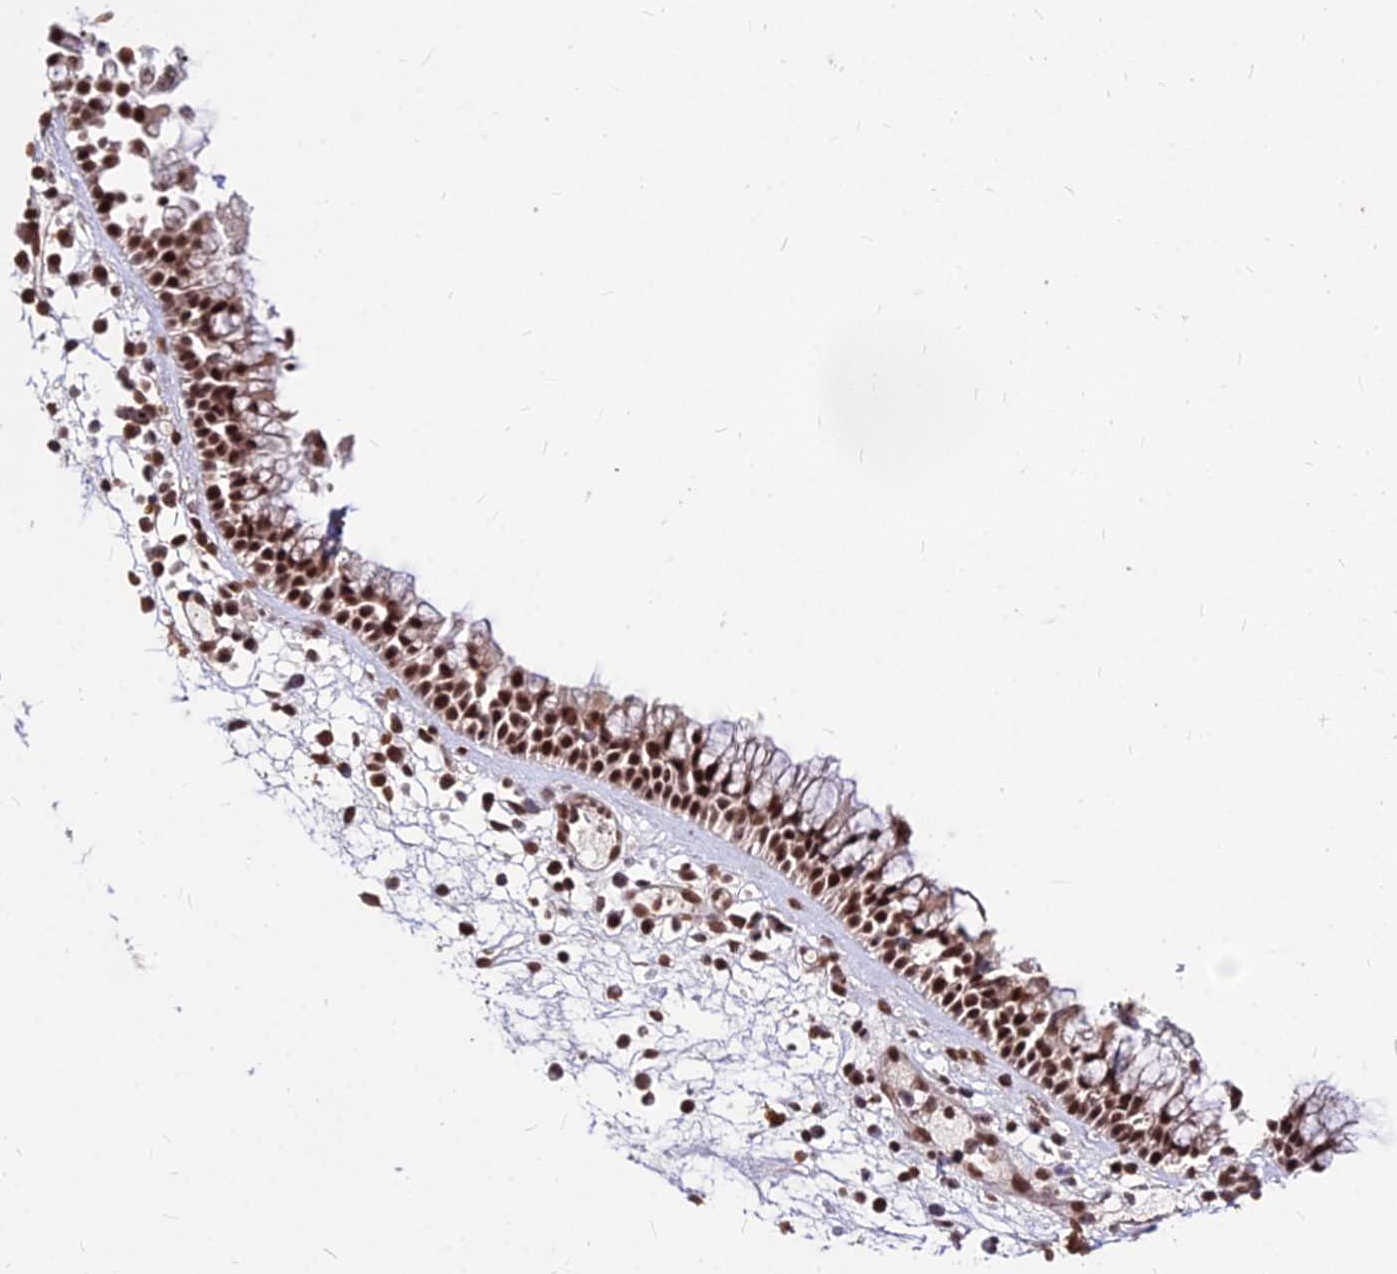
{"staining": {"intensity": "strong", "quantity": "25%-75%", "location": "nuclear"}, "tissue": "nasopharynx", "cell_type": "Respiratory epithelial cells", "image_type": "normal", "snomed": [{"axis": "morphology", "description": "Normal tissue, NOS"}, {"axis": "morphology", "description": "Inflammation, NOS"}, {"axis": "morphology", "description": "Malignant melanoma, Metastatic site"}, {"axis": "topography", "description": "Nasopharynx"}], "caption": "Immunohistochemistry image of normal nasopharynx: nasopharynx stained using immunohistochemistry displays high levels of strong protein expression localized specifically in the nuclear of respiratory epithelial cells, appearing as a nuclear brown color.", "gene": "ZBED4", "patient": {"sex": "male", "age": 70}}